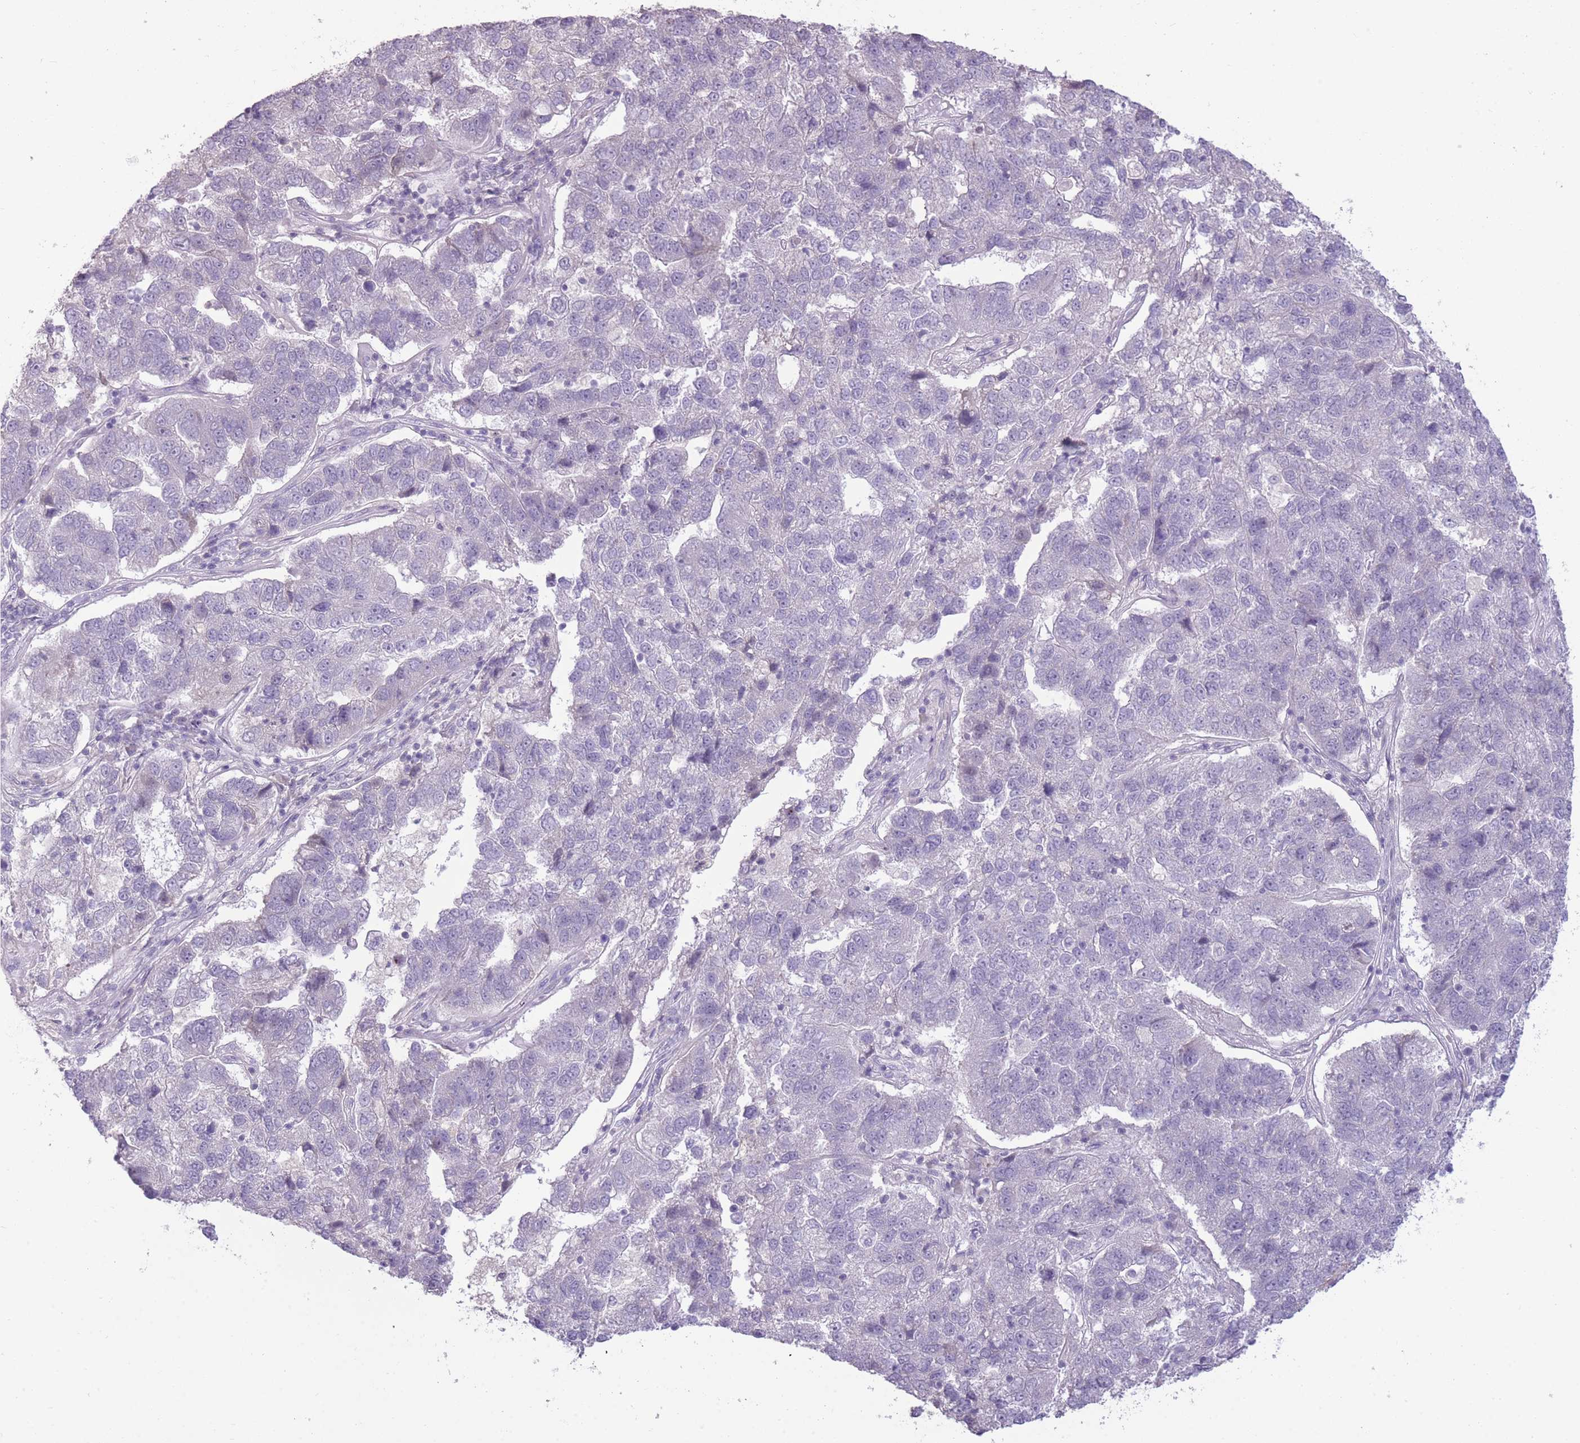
{"staining": {"intensity": "negative", "quantity": "none", "location": "none"}, "tissue": "pancreatic cancer", "cell_type": "Tumor cells", "image_type": "cancer", "snomed": [{"axis": "morphology", "description": "Adenocarcinoma, NOS"}, {"axis": "topography", "description": "Pancreas"}], "caption": "Immunohistochemical staining of human pancreatic adenocarcinoma shows no significant expression in tumor cells.", "gene": "ZBTB24", "patient": {"sex": "female", "age": 61}}